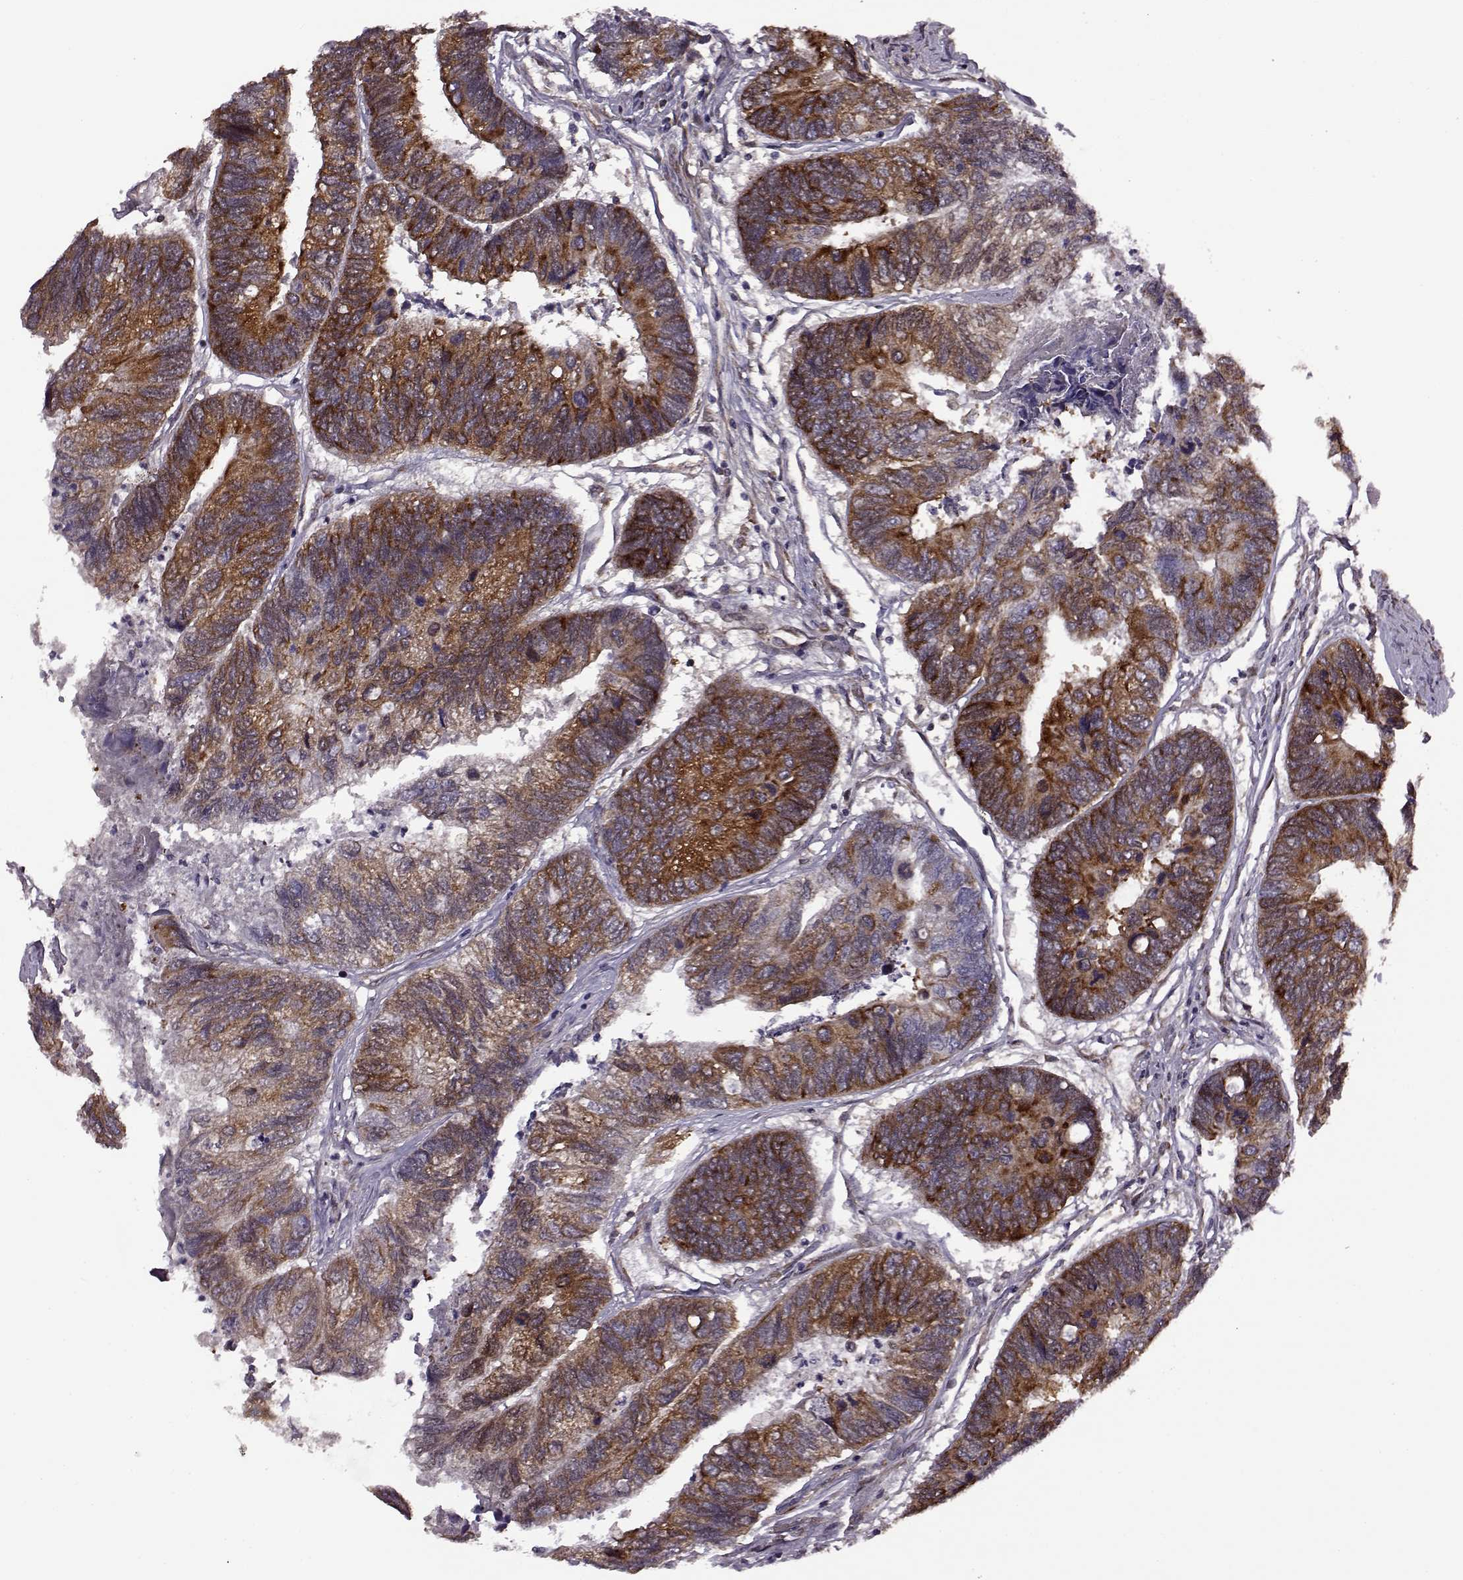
{"staining": {"intensity": "strong", "quantity": ">75%", "location": "cytoplasmic/membranous"}, "tissue": "colorectal cancer", "cell_type": "Tumor cells", "image_type": "cancer", "snomed": [{"axis": "morphology", "description": "Adenocarcinoma, NOS"}, {"axis": "topography", "description": "Colon"}], "caption": "The immunohistochemical stain shows strong cytoplasmic/membranous expression in tumor cells of colorectal cancer (adenocarcinoma) tissue. The staining was performed using DAB, with brown indicating positive protein expression. Nuclei are stained blue with hematoxylin.", "gene": "URI1", "patient": {"sex": "female", "age": 67}}